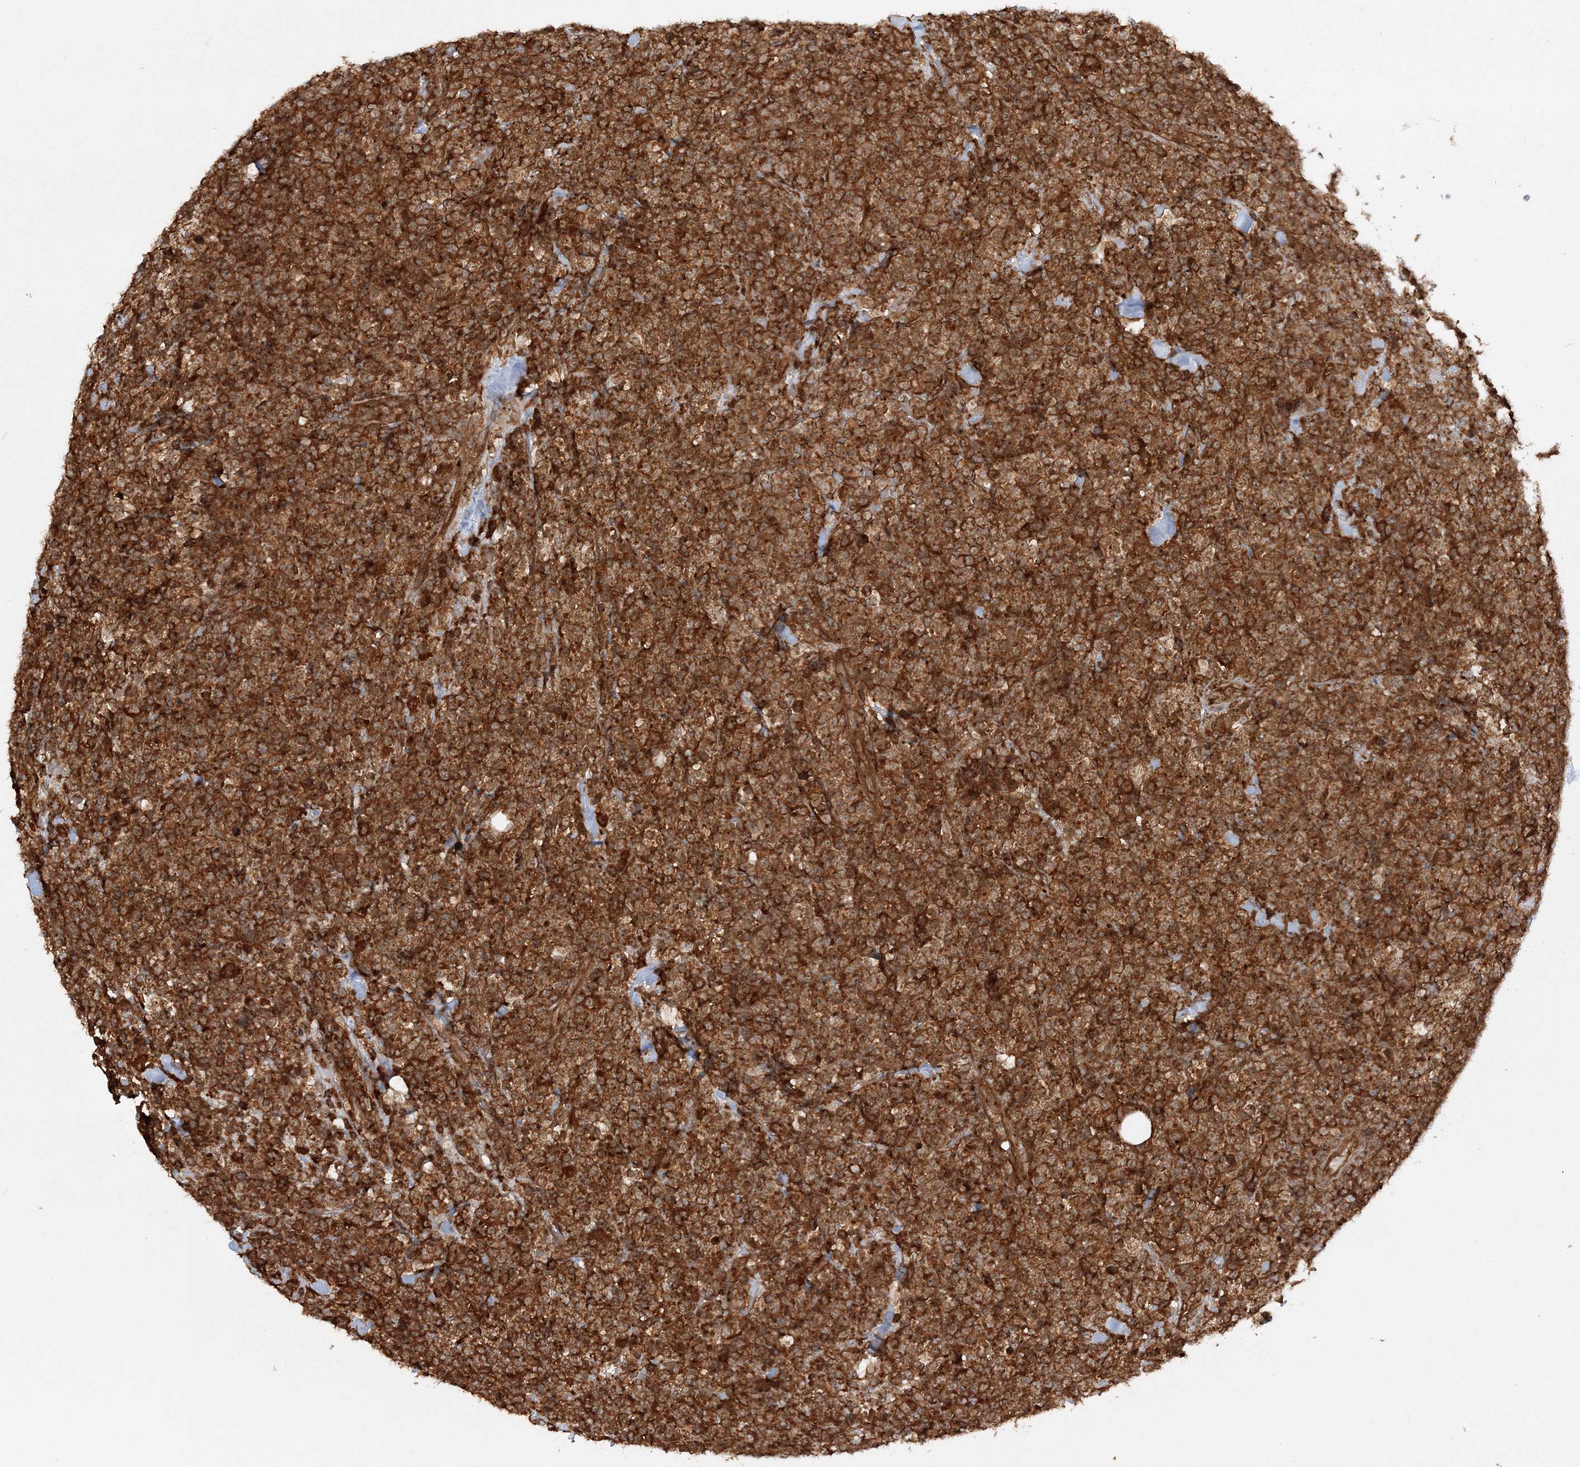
{"staining": {"intensity": "strong", "quantity": ">75%", "location": "cytoplasmic/membranous"}, "tissue": "lymphoma", "cell_type": "Tumor cells", "image_type": "cancer", "snomed": [{"axis": "morphology", "description": "Malignant lymphoma, non-Hodgkin's type, High grade"}, {"axis": "topography", "description": "Colon"}], "caption": "This is a photomicrograph of immunohistochemistry (IHC) staining of high-grade malignant lymphoma, non-Hodgkin's type, which shows strong staining in the cytoplasmic/membranous of tumor cells.", "gene": "WDR37", "patient": {"sex": "female", "age": 53}}